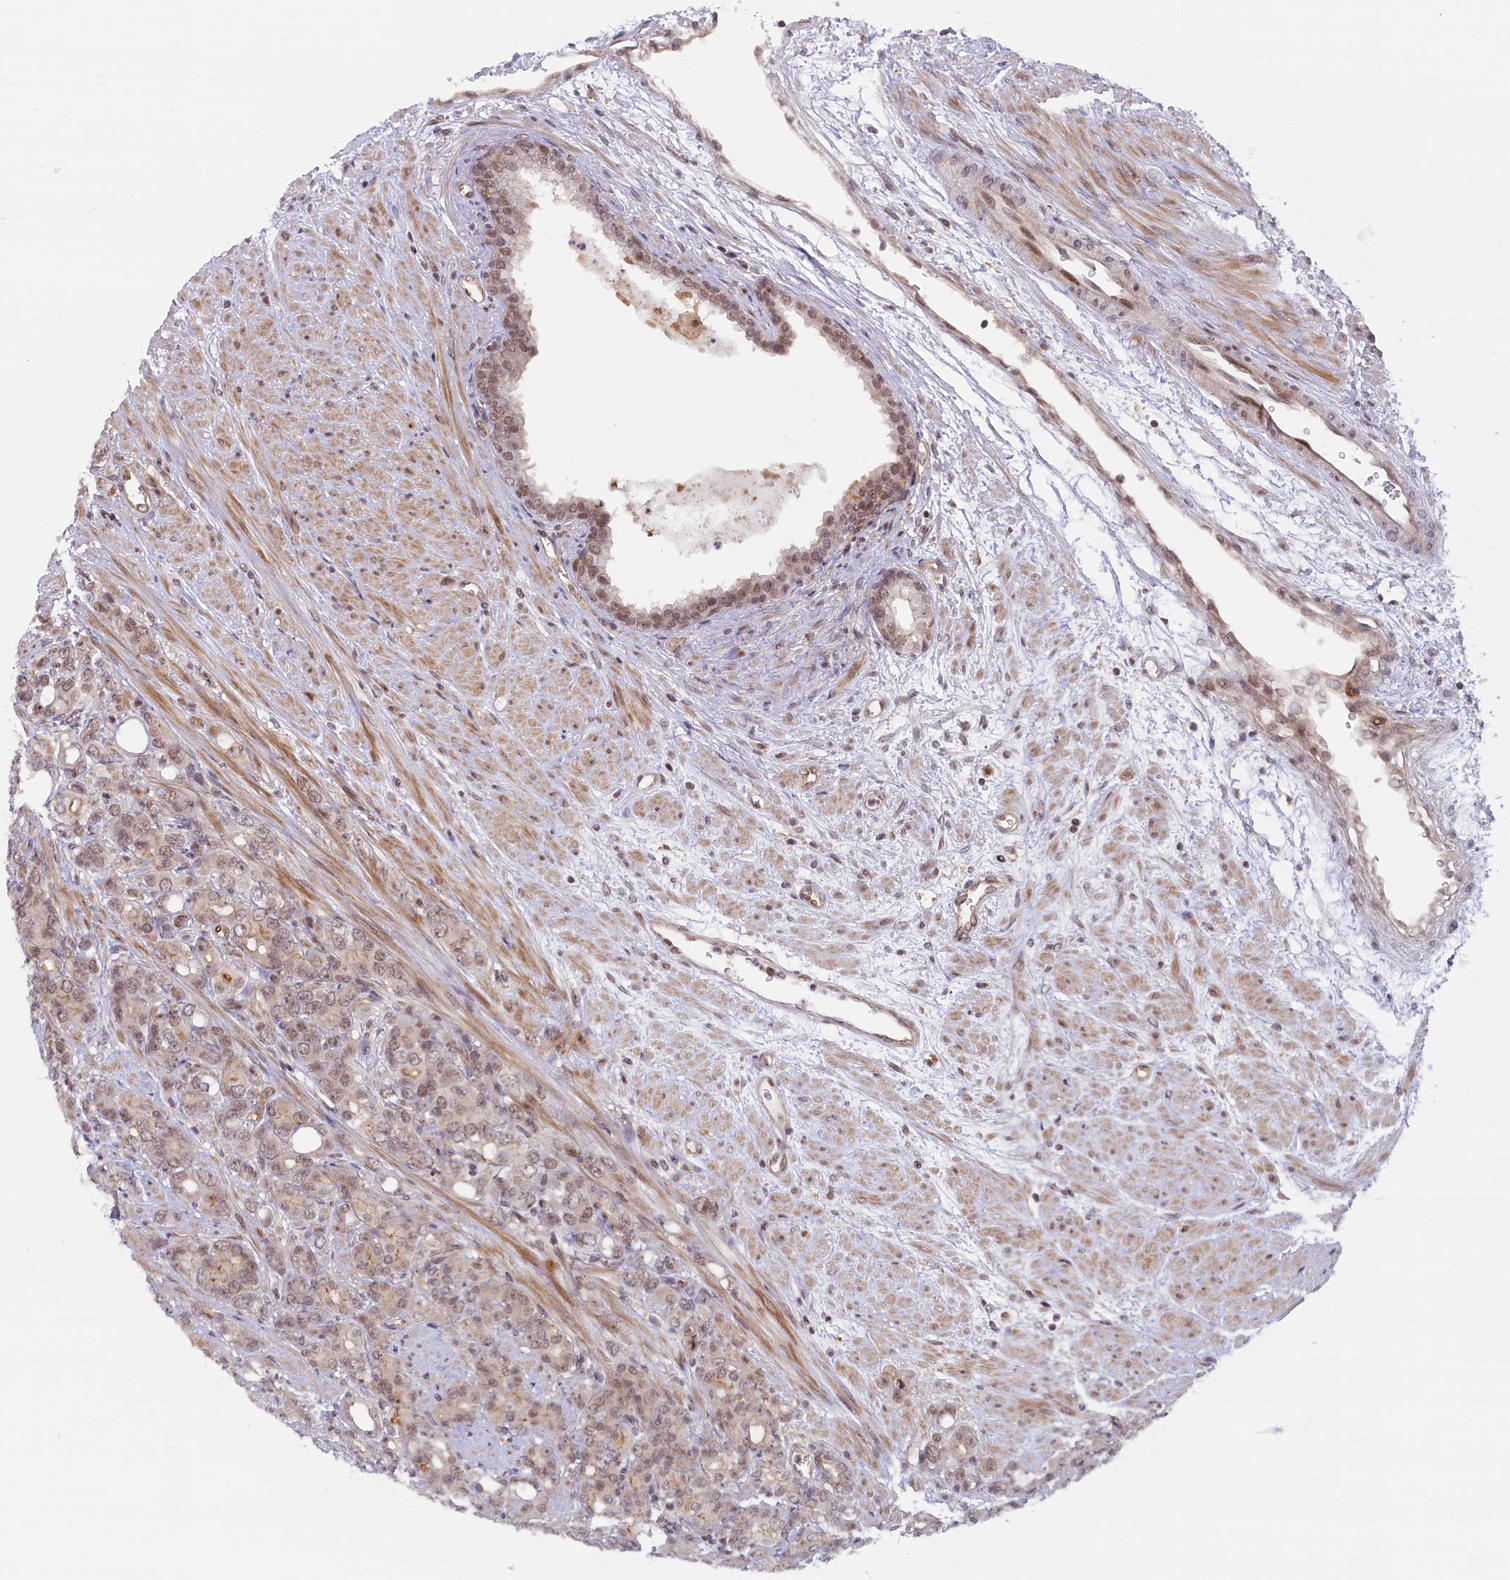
{"staining": {"intensity": "weak", "quantity": ">75%", "location": "nuclear"}, "tissue": "prostate cancer", "cell_type": "Tumor cells", "image_type": "cancer", "snomed": [{"axis": "morphology", "description": "Adenocarcinoma, High grade"}, {"axis": "topography", "description": "Prostate"}], "caption": "Protein analysis of adenocarcinoma (high-grade) (prostate) tissue shows weak nuclear expression in approximately >75% of tumor cells. The staining is performed using DAB (3,3'-diaminobenzidine) brown chromogen to label protein expression. The nuclei are counter-stained blue using hematoxylin.", "gene": "FCHO1", "patient": {"sex": "male", "age": 62}}